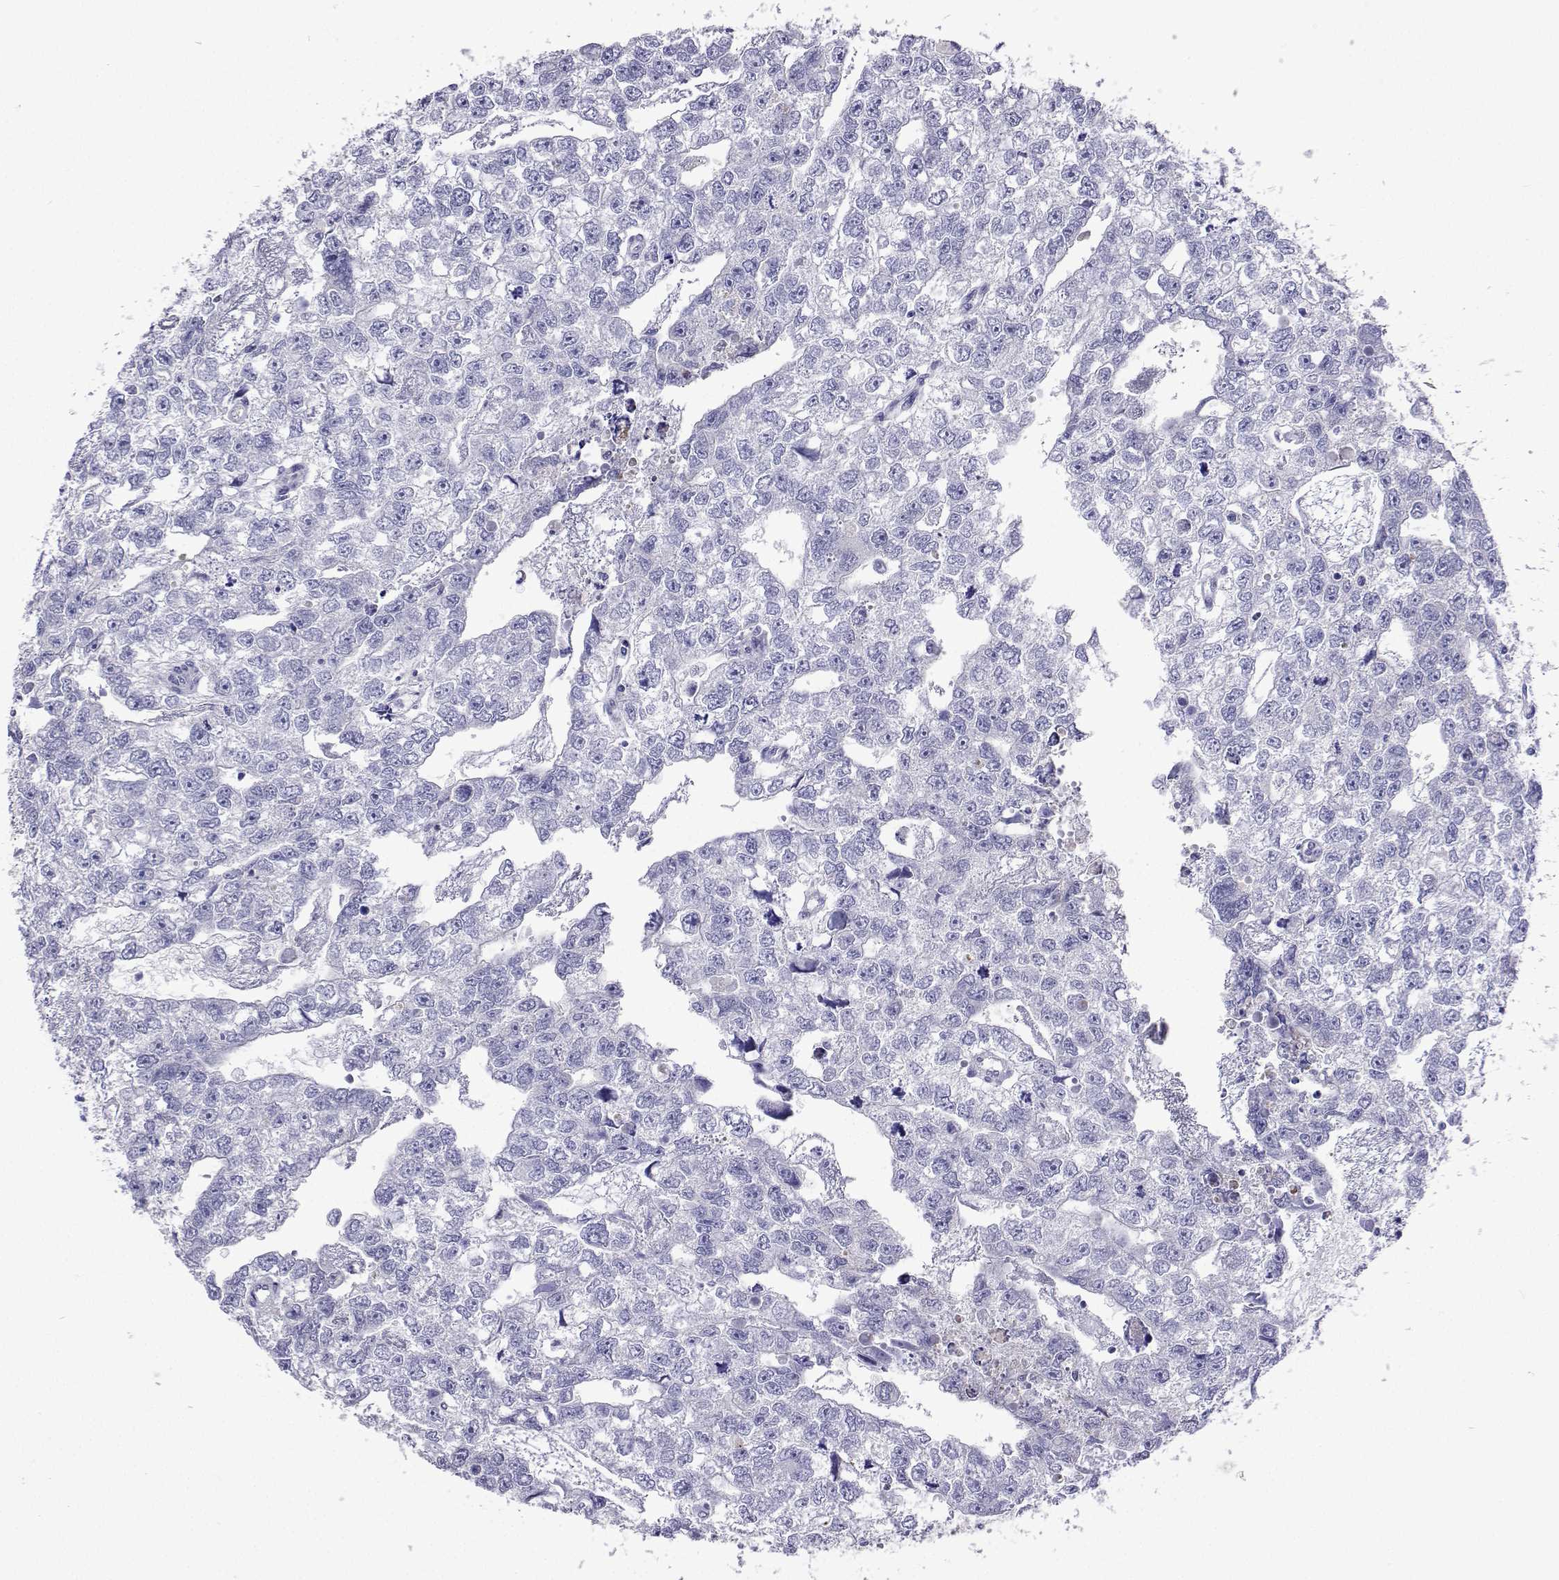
{"staining": {"intensity": "negative", "quantity": "none", "location": "none"}, "tissue": "testis cancer", "cell_type": "Tumor cells", "image_type": "cancer", "snomed": [{"axis": "morphology", "description": "Carcinoma, Embryonal, NOS"}, {"axis": "morphology", "description": "Teratoma, malignant, NOS"}, {"axis": "topography", "description": "Testis"}], "caption": "The histopathology image shows no staining of tumor cells in testis cancer (teratoma (malignant)).", "gene": "UMODL1", "patient": {"sex": "male", "age": 44}}